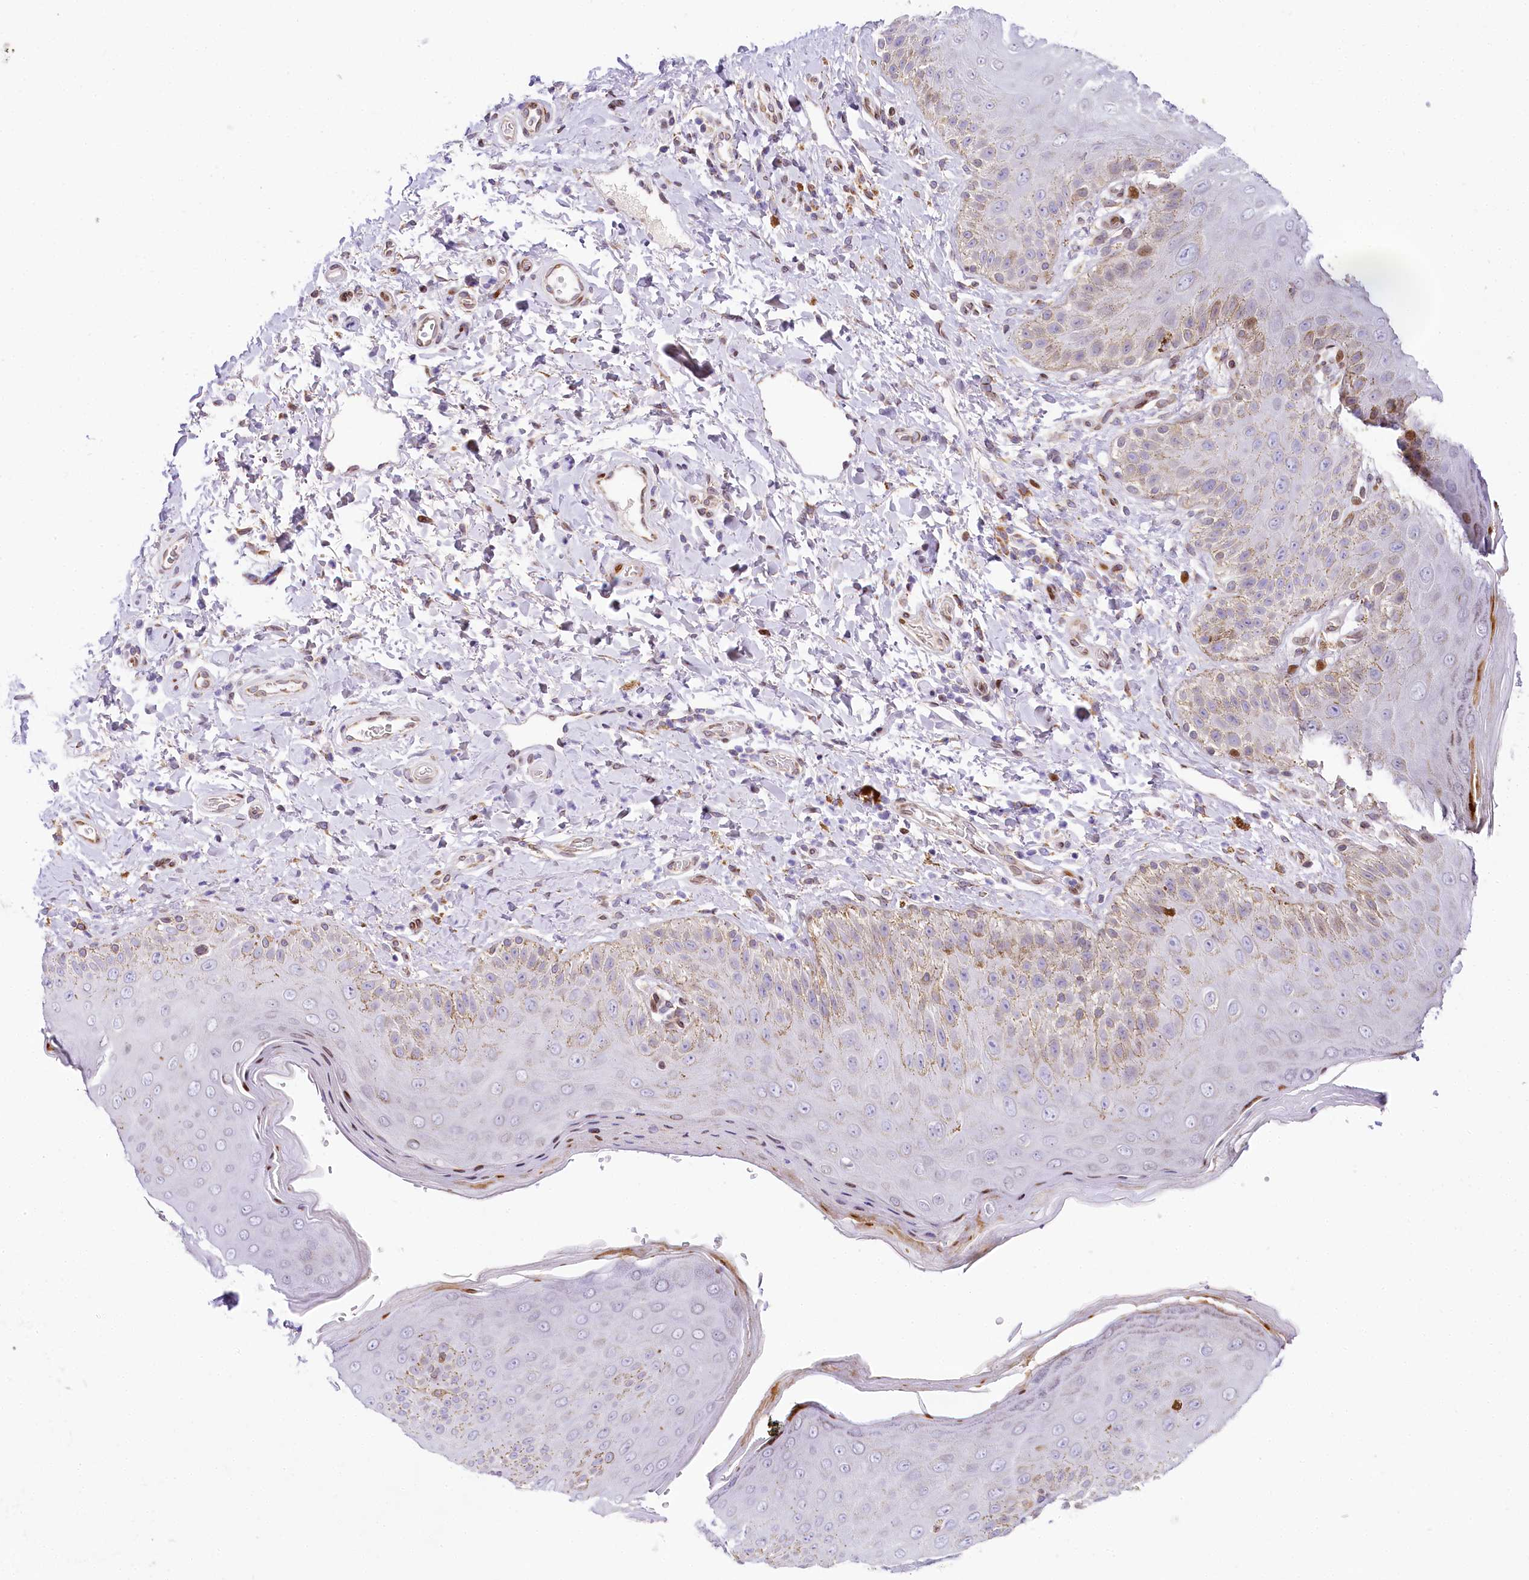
{"staining": {"intensity": "moderate", "quantity": "<25%", "location": "nuclear"}, "tissue": "skin", "cell_type": "Epidermal cells", "image_type": "normal", "snomed": [{"axis": "morphology", "description": "Normal tissue, NOS"}, {"axis": "topography", "description": "Anal"}], "caption": "Protein staining of unremarkable skin demonstrates moderate nuclear staining in approximately <25% of epidermal cells. Immunohistochemistry stains the protein of interest in brown and the nuclei are stained blue.", "gene": "PPIP5K2", "patient": {"sex": "male", "age": 44}}